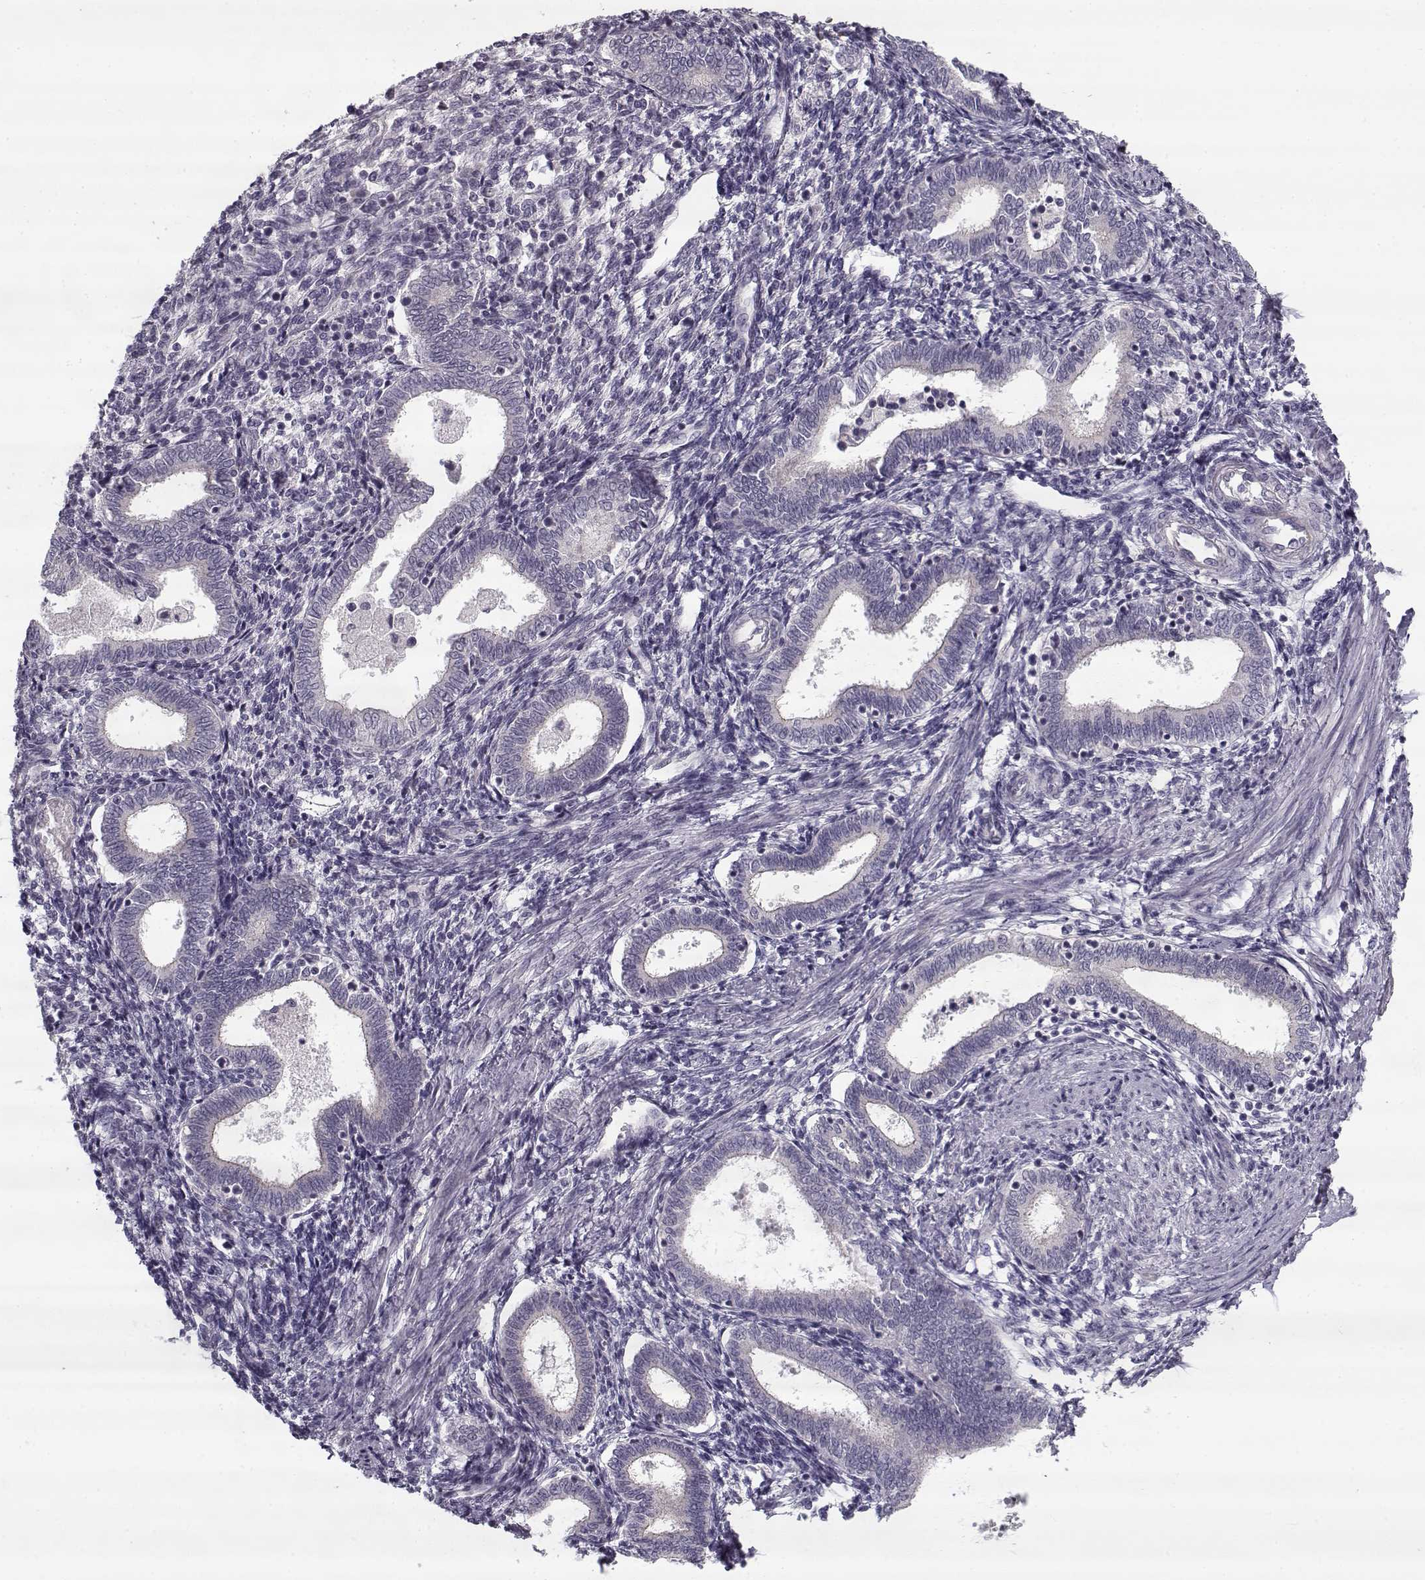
{"staining": {"intensity": "negative", "quantity": "none", "location": "none"}, "tissue": "endometrium", "cell_type": "Cells in endometrial stroma", "image_type": "normal", "snomed": [{"axis": "morphology", "description": "Normal tissue, NOS"}, {"axis": "topography", "description": "Endometrium"}], "caption": "Histopathology image shows no significant protein expression in cells in endometrial stroma of normal endometrium.", "gene": "PNMT", "patient": {"sex": "female", "age": 42}}